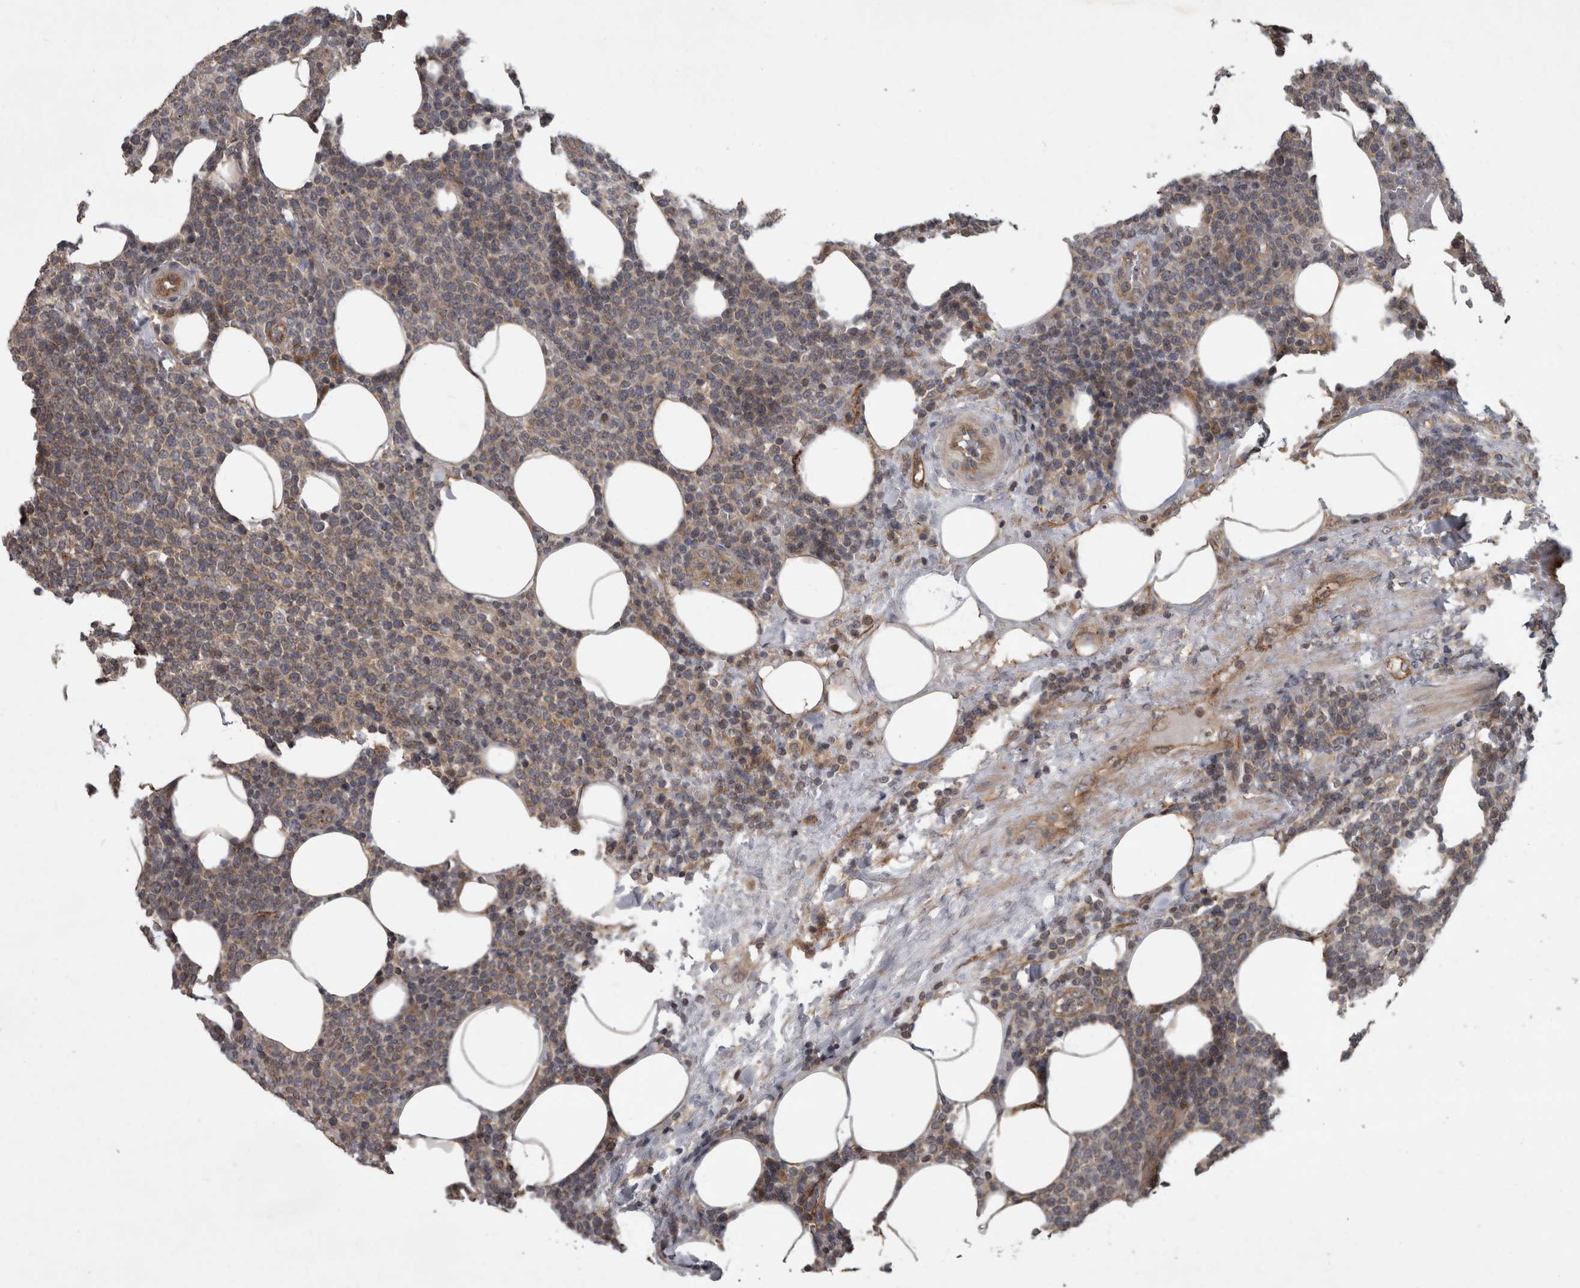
{"staining": {"intensity": "weak", "quantity": "<25%", "location": "cytoplasmic/membranous"}, "tissue": "lymphoma", "cell_type": "Tumor cells", "image_type": "cancer", "snomed": [{"axis": "morphology", "description": "Malignant lymphoma, non-Hodgkin's type, High grade"}, {"axis": "topography", "description": "Lymph node"}], "caption": "Immunohistochemistry histopathology image of high-grade malignant lymphoma, non-Hodgkin's type stained for a protein (brown), which displays no expression in tumor cells.", "gene": "VEGFD", "patient": {"sex": "male", "age": 61}}